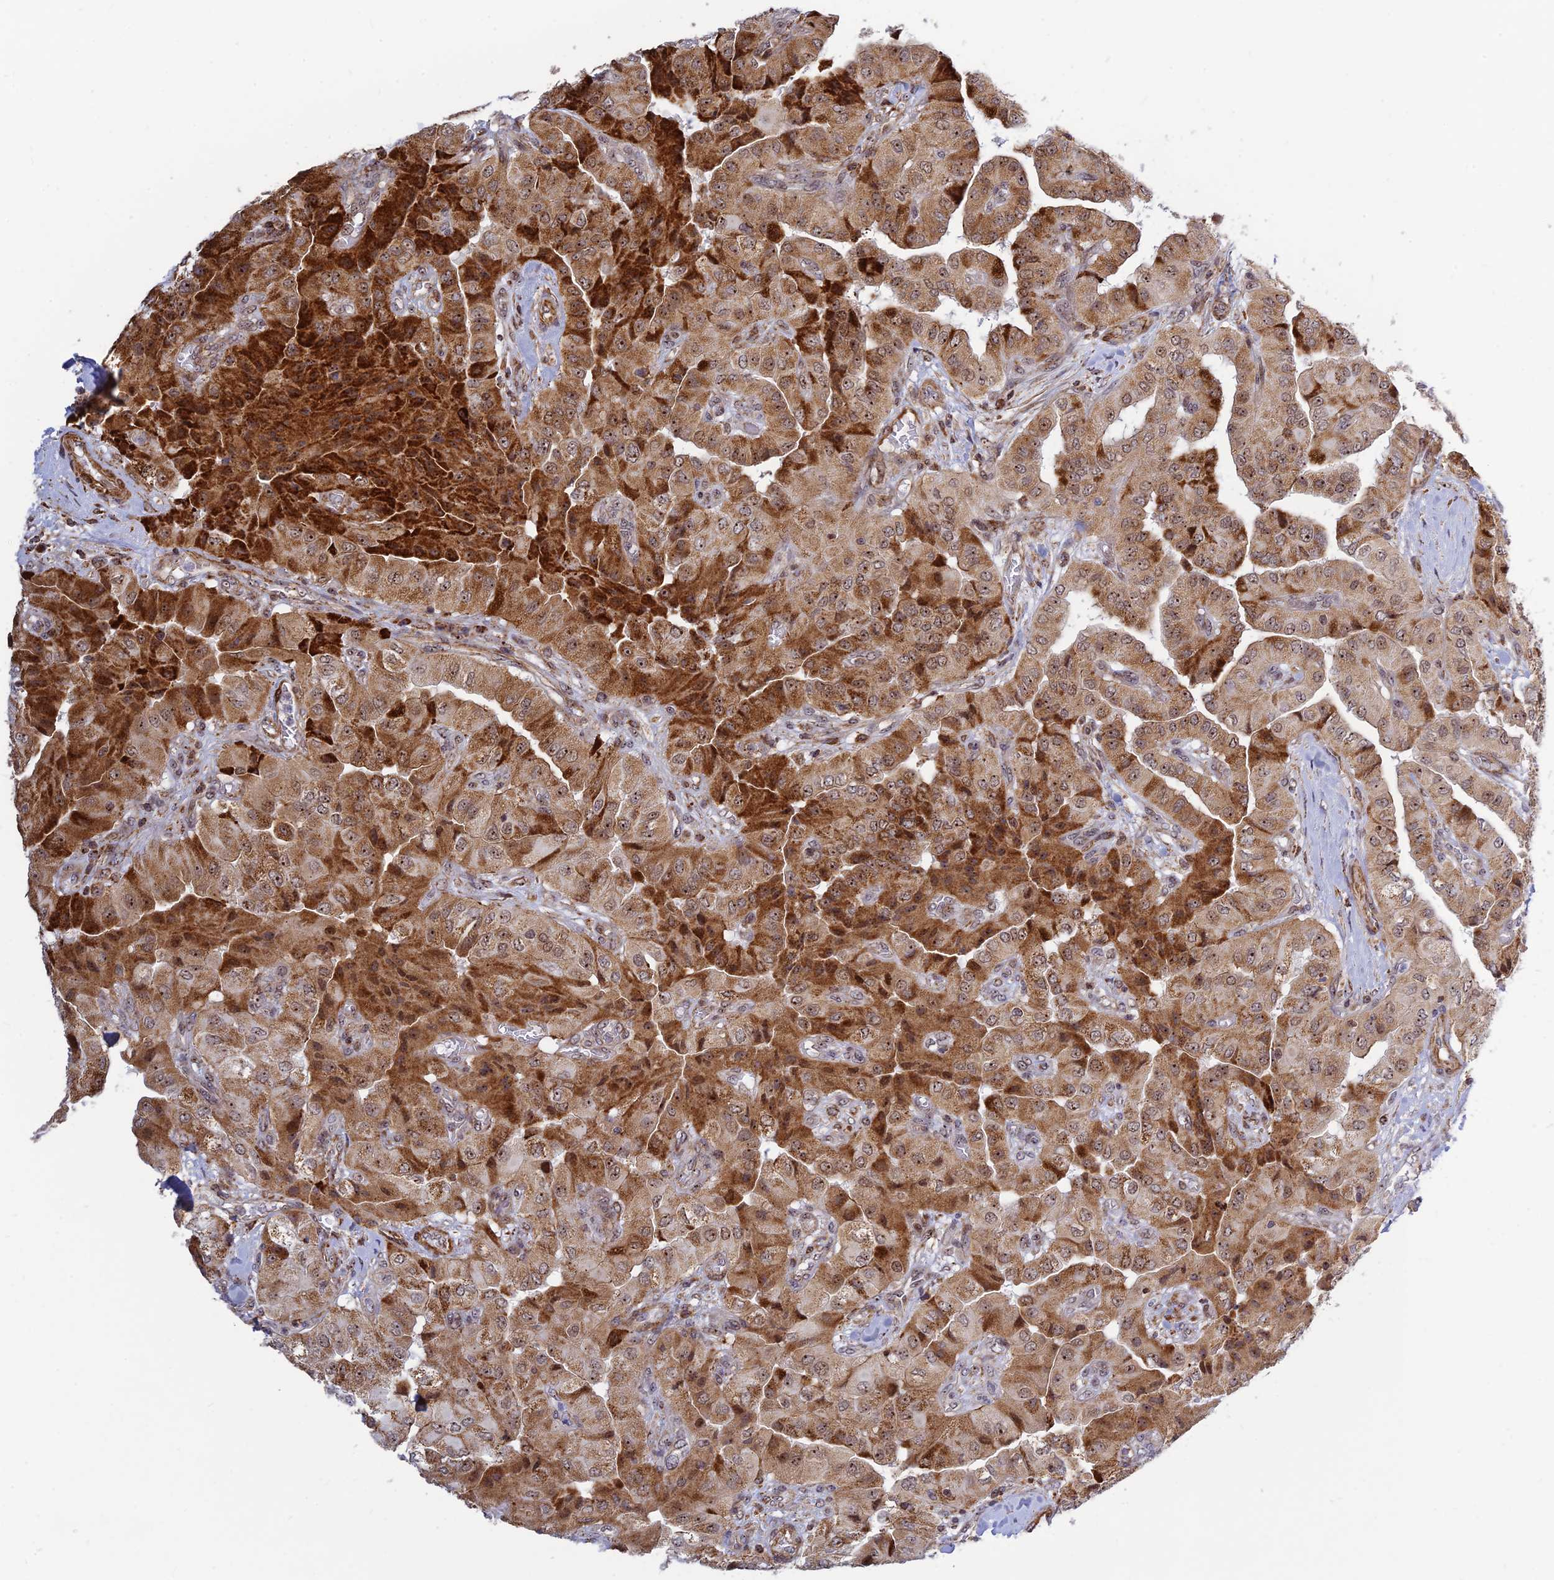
{"staining": {"intensity": "strong", "quantity": "25%-75%", "location": "cytoplasmic/membranous"}, "tissue": "head and neck cancer", "cell_type": "Tumor cells", "image_type": "cancer", "snomed": [{"axis": "morphology", "description": "Adenocarcinoma, NOS"}, {"axis": "topography", "description": "Head-Neck"}], "caption": "The histopathology image exhibits immunohistochemical staining of head and neck cancer (adenocarcinoma). There is strong cytoplasmic/membranous positivity is identified in approximately 25%-75% of tumor cells. The protein is shown in brown color, while the nuclei are stained blue.", "gene": "POLR1G", "patient": {"sex": "male", "age": 66}}